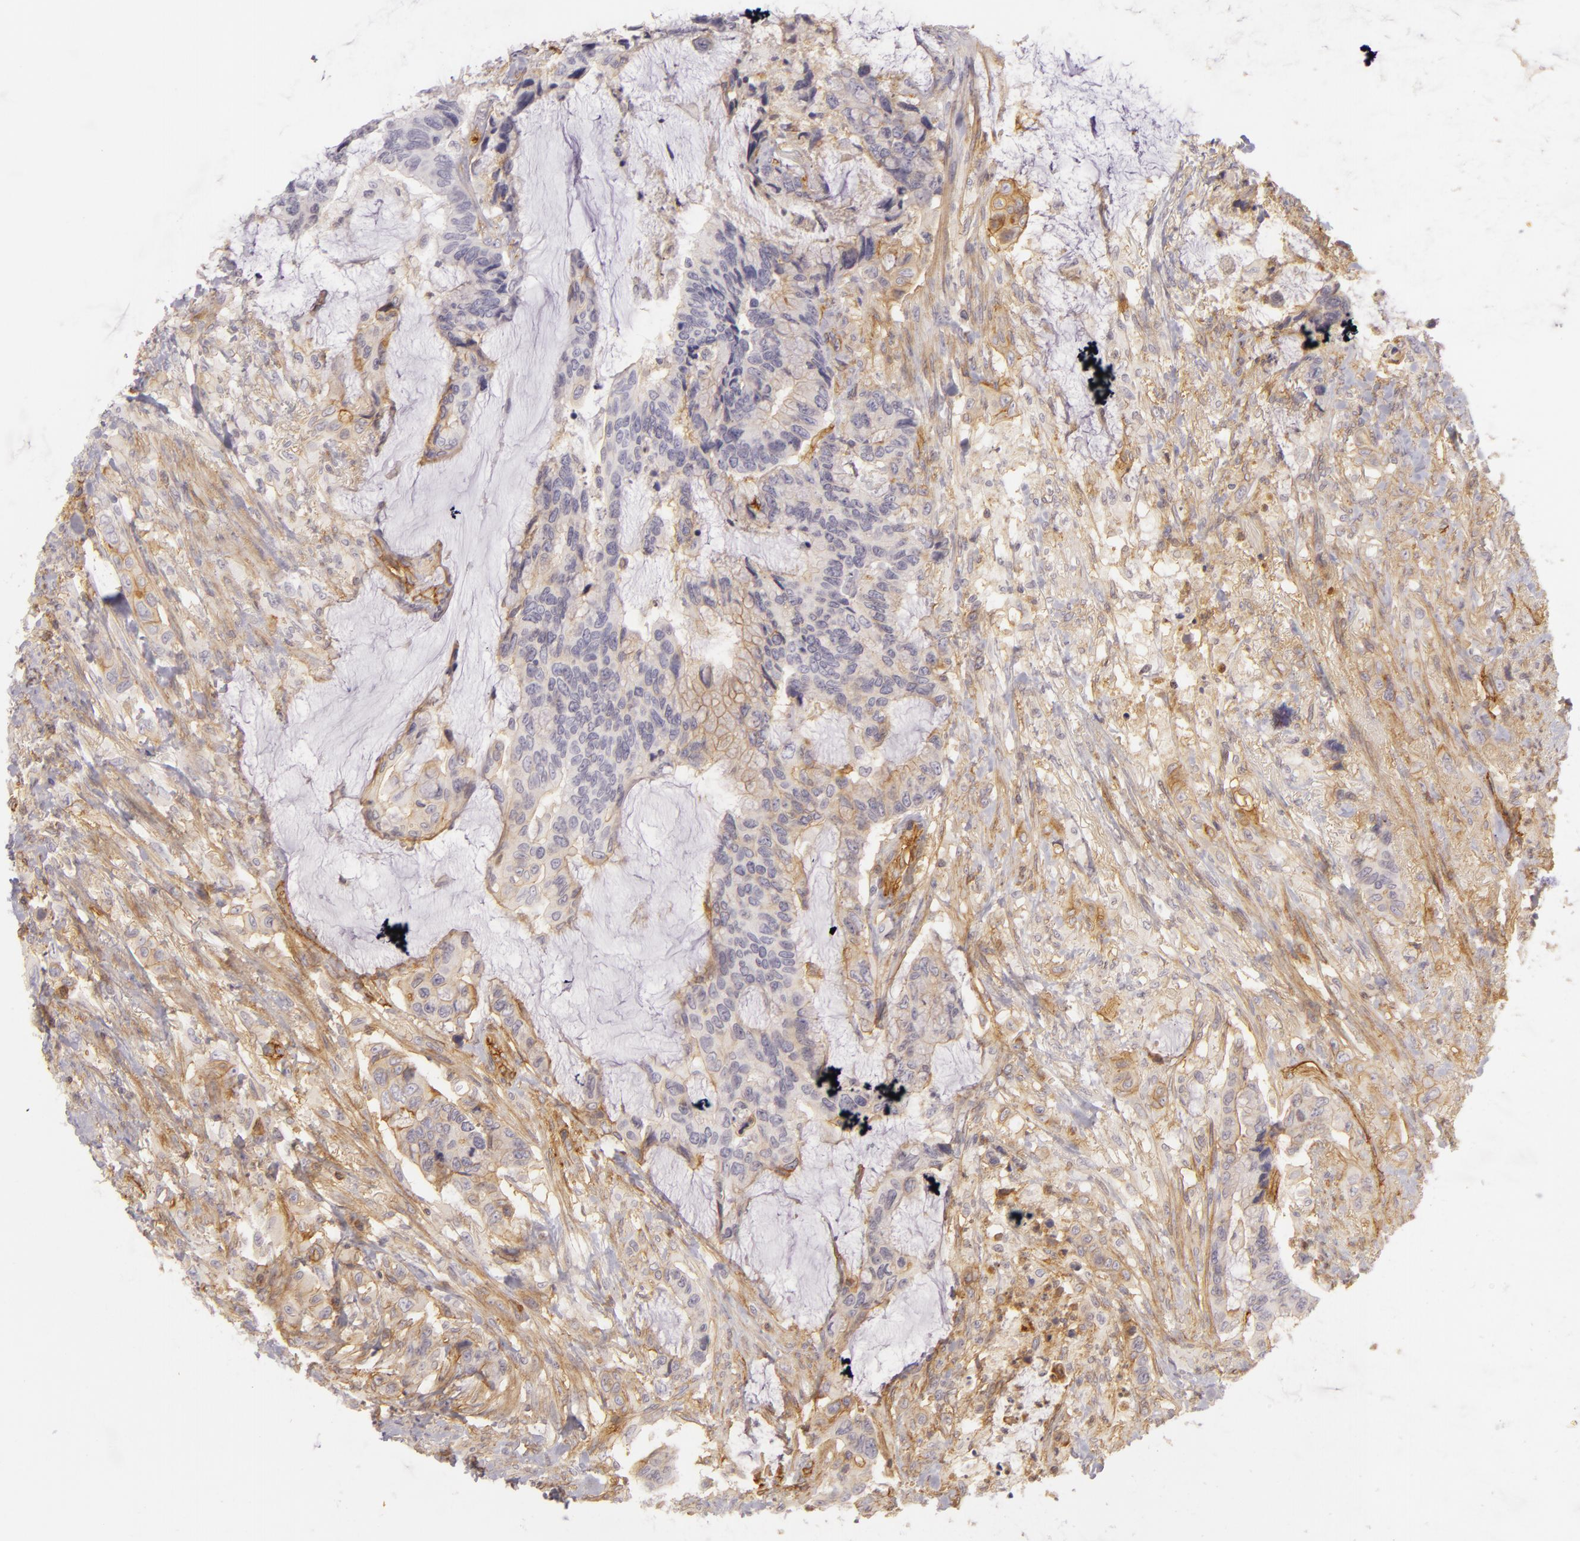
{"staining": {"intensity": "negative", "quantity": "none", "location": "none"}, "tissue": "colorectal cancer", "cell_type": "Tumor cells", "image_type": "cancer", "snomed": [{"axis": "morphology", "description": "Adenocarcinoma, NOS"}, {"axis": "topography", "description": "Rectum"}], "caption": "Histopathology image shows no protein expression in tumor cells of colorectal cancer (adenocarcinoma) tissue.", "gene": "CD59", "patient": {"sex": "female", "age": 59}}